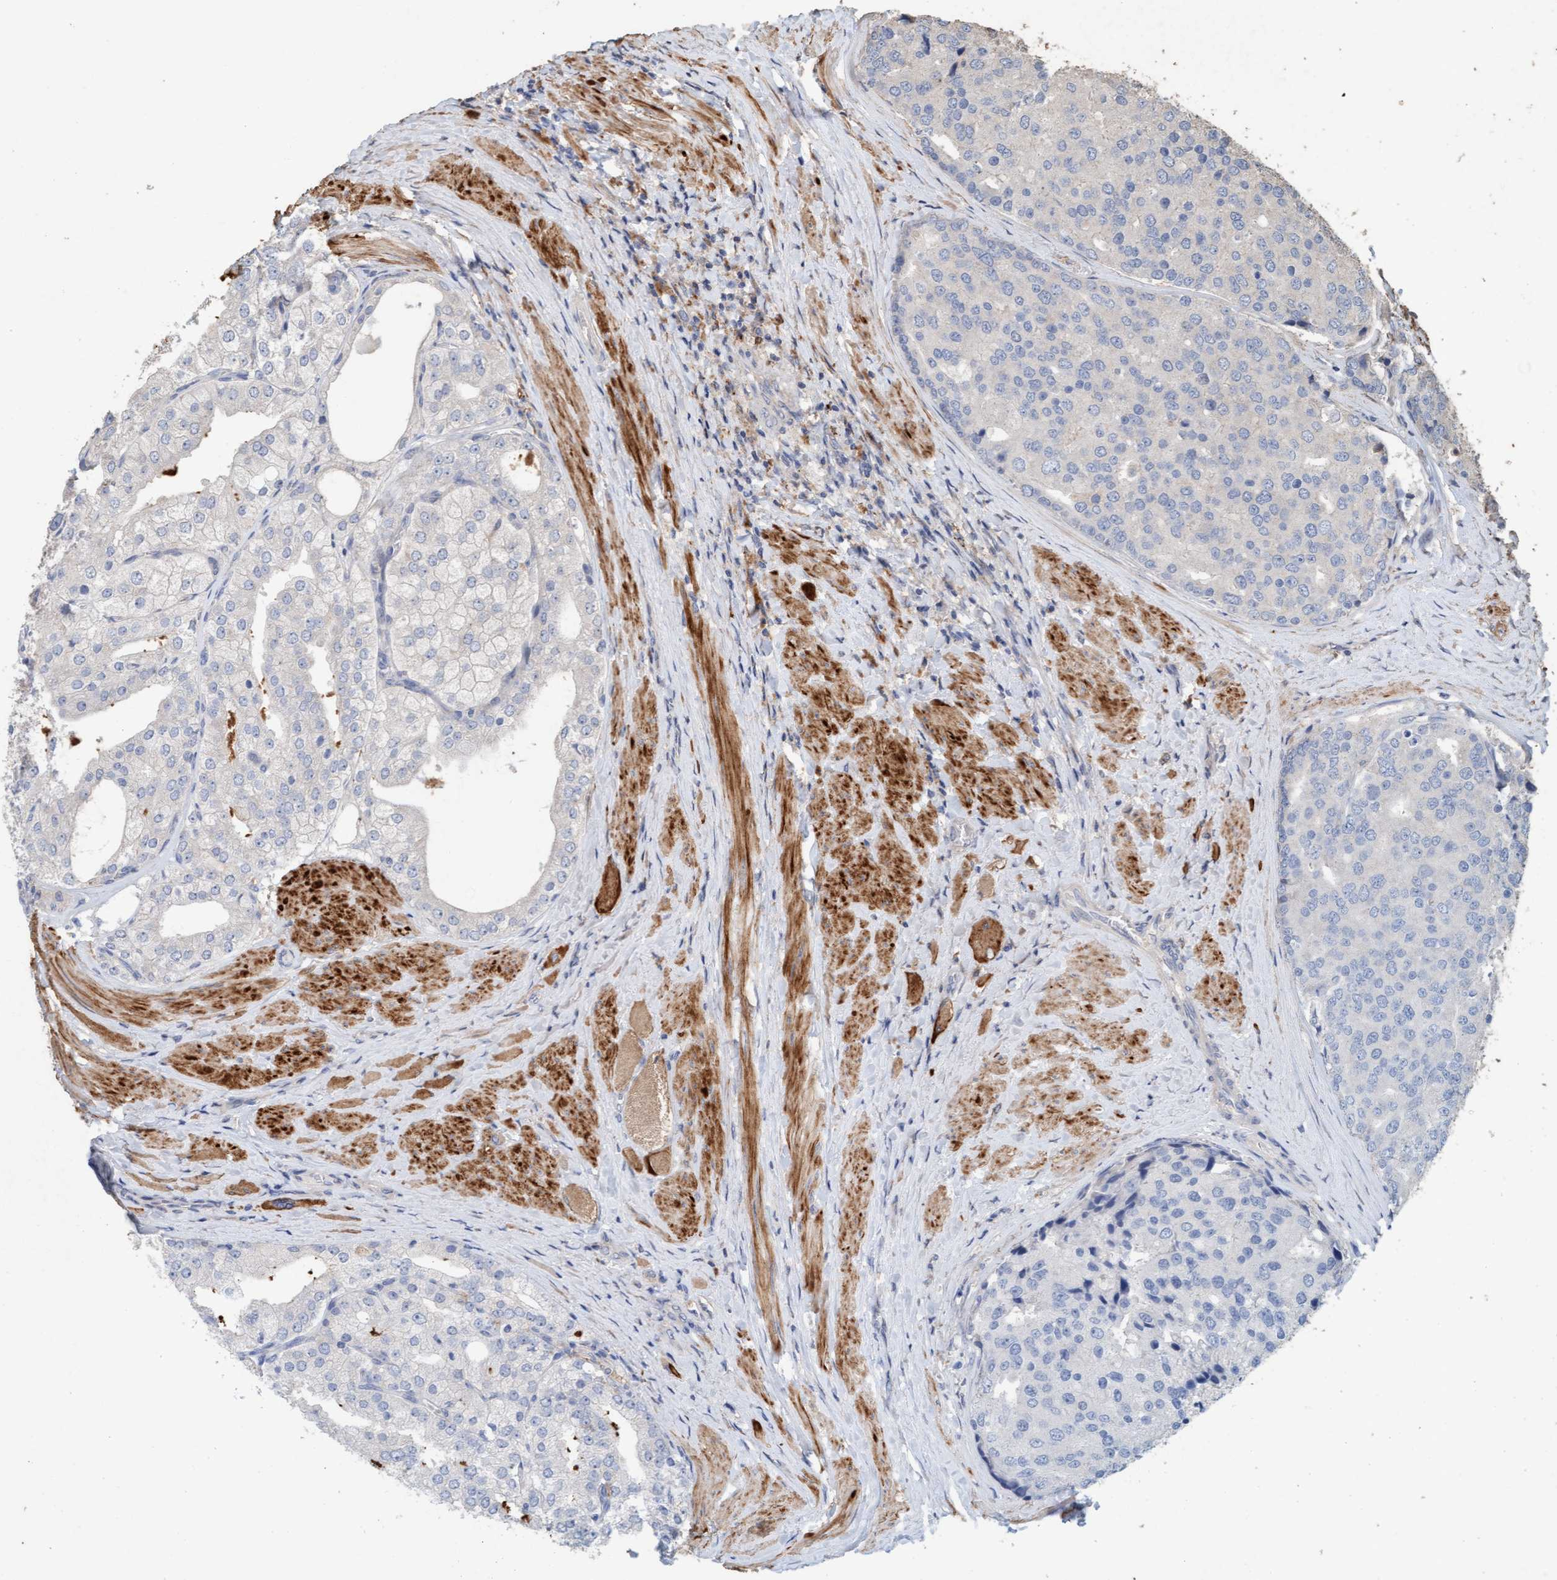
{"staining": {"intensity": "negative", "quantity": "none", "location": "none"}, "tissue": "prostate cancer", "cell_type": "Tumor cells", "image_type": "cancer", "snomed": [{"axis": "morphology", "description": "Adenocarcinoma, High grade"}, {"axis": "topography", "description": "Prostate"}], "caption": "Tumor cells show no significant protein positivity in prostate cancer.", "gene": "LONRF1", "patient": {"sex": "male", "age": 50}}